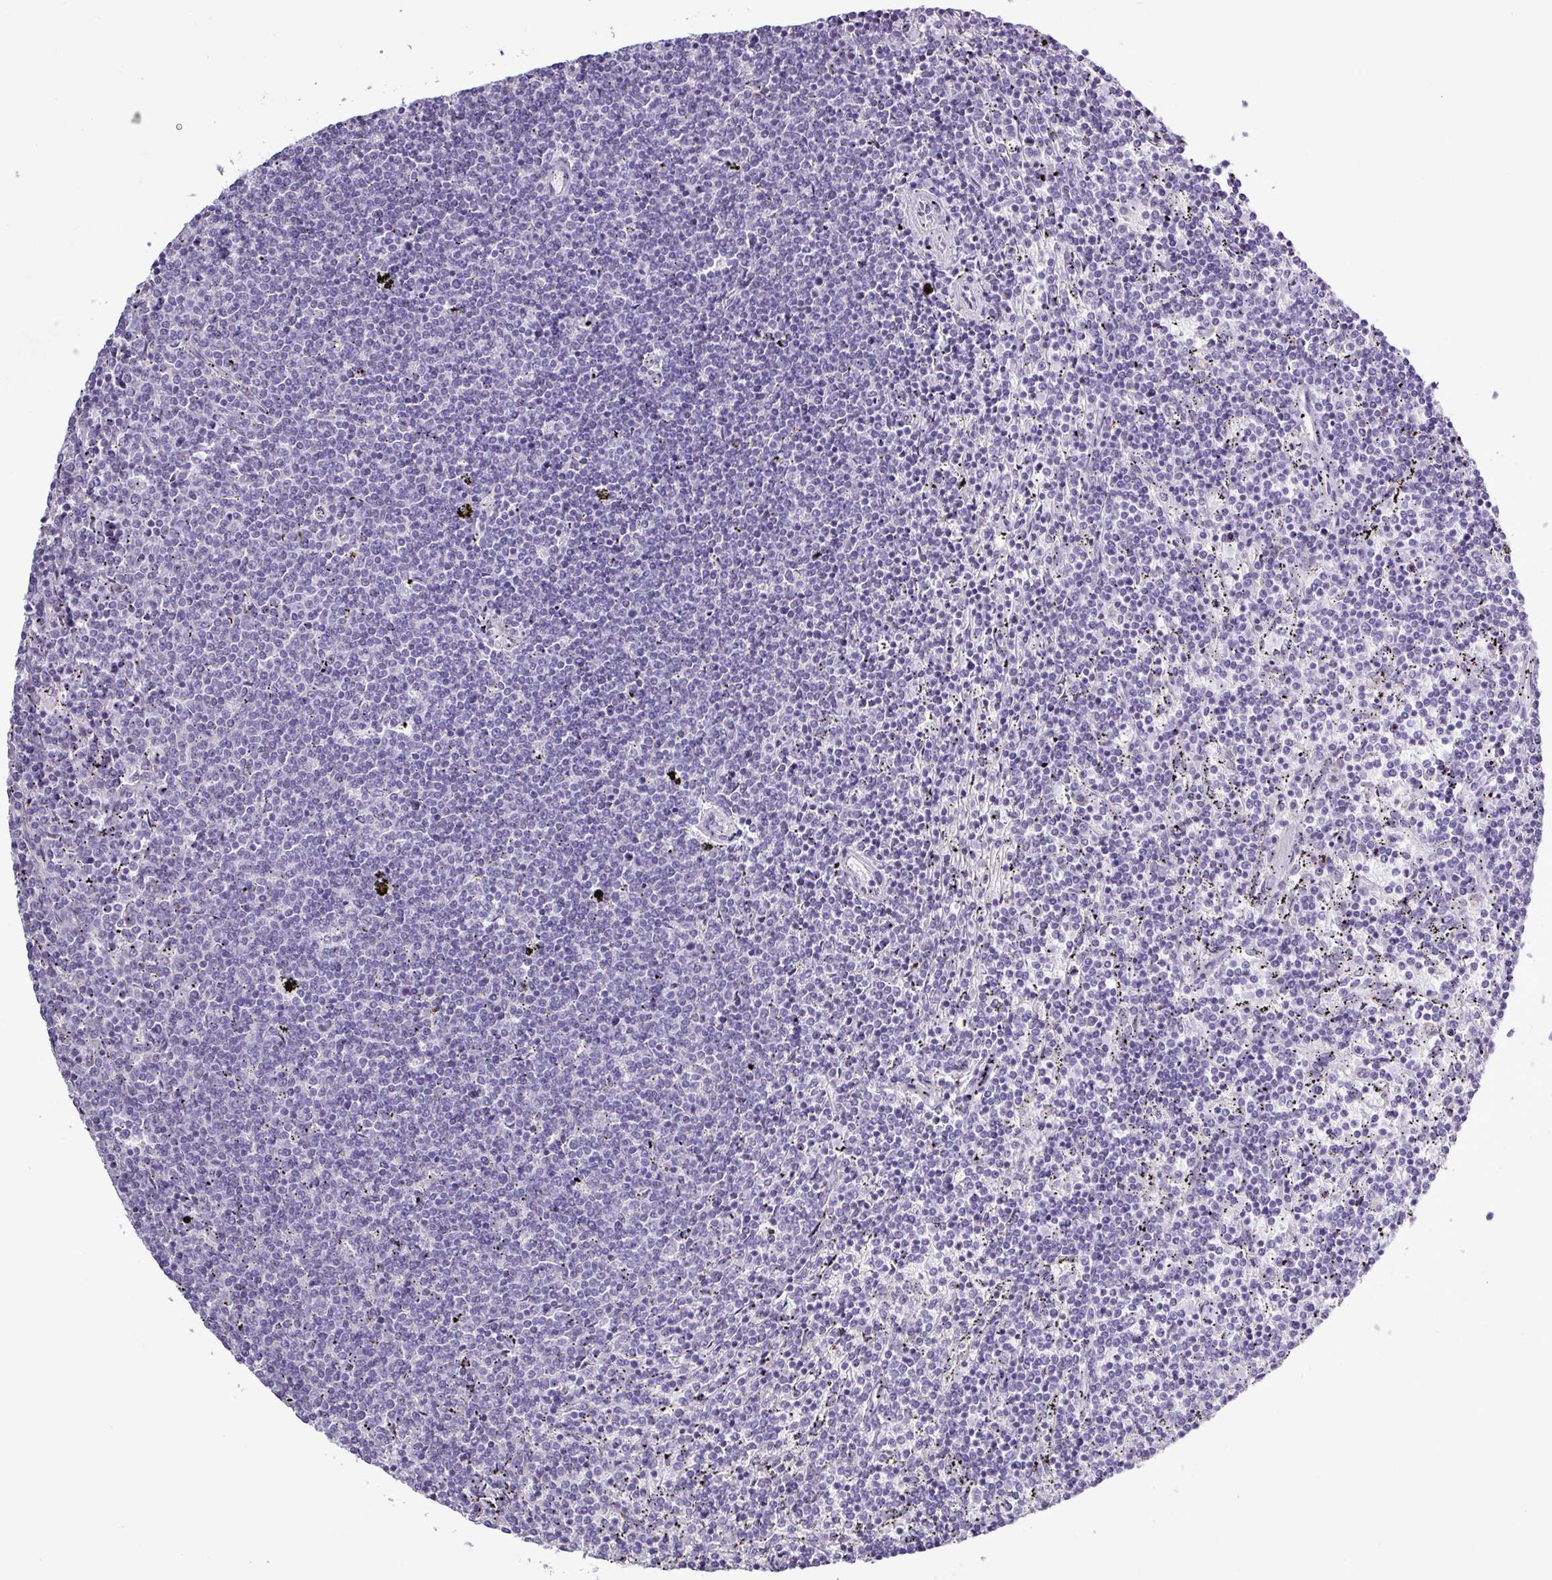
{"staining": {"intensity": "negative", "quantity": "none", "location": "none"}, "tissue": "lymphoma", "cell_type": "Tumor cells", "image_type": "cancer", "snomed": [{"axis": "morphology", "description": "Malignant lymphoma, non-Hodgkin's type, Low grade"}, {"axis": "topography", "description": "Spleen"}], "caption": "High magnification brightfield microscopy of lymphoma stained with DAB (brown) and counterstained with hematoxylin (blue): tumor cells show no significant staining.", "gene": "ALDH3A1", "patient": {"sex": "female", "age": 50}}